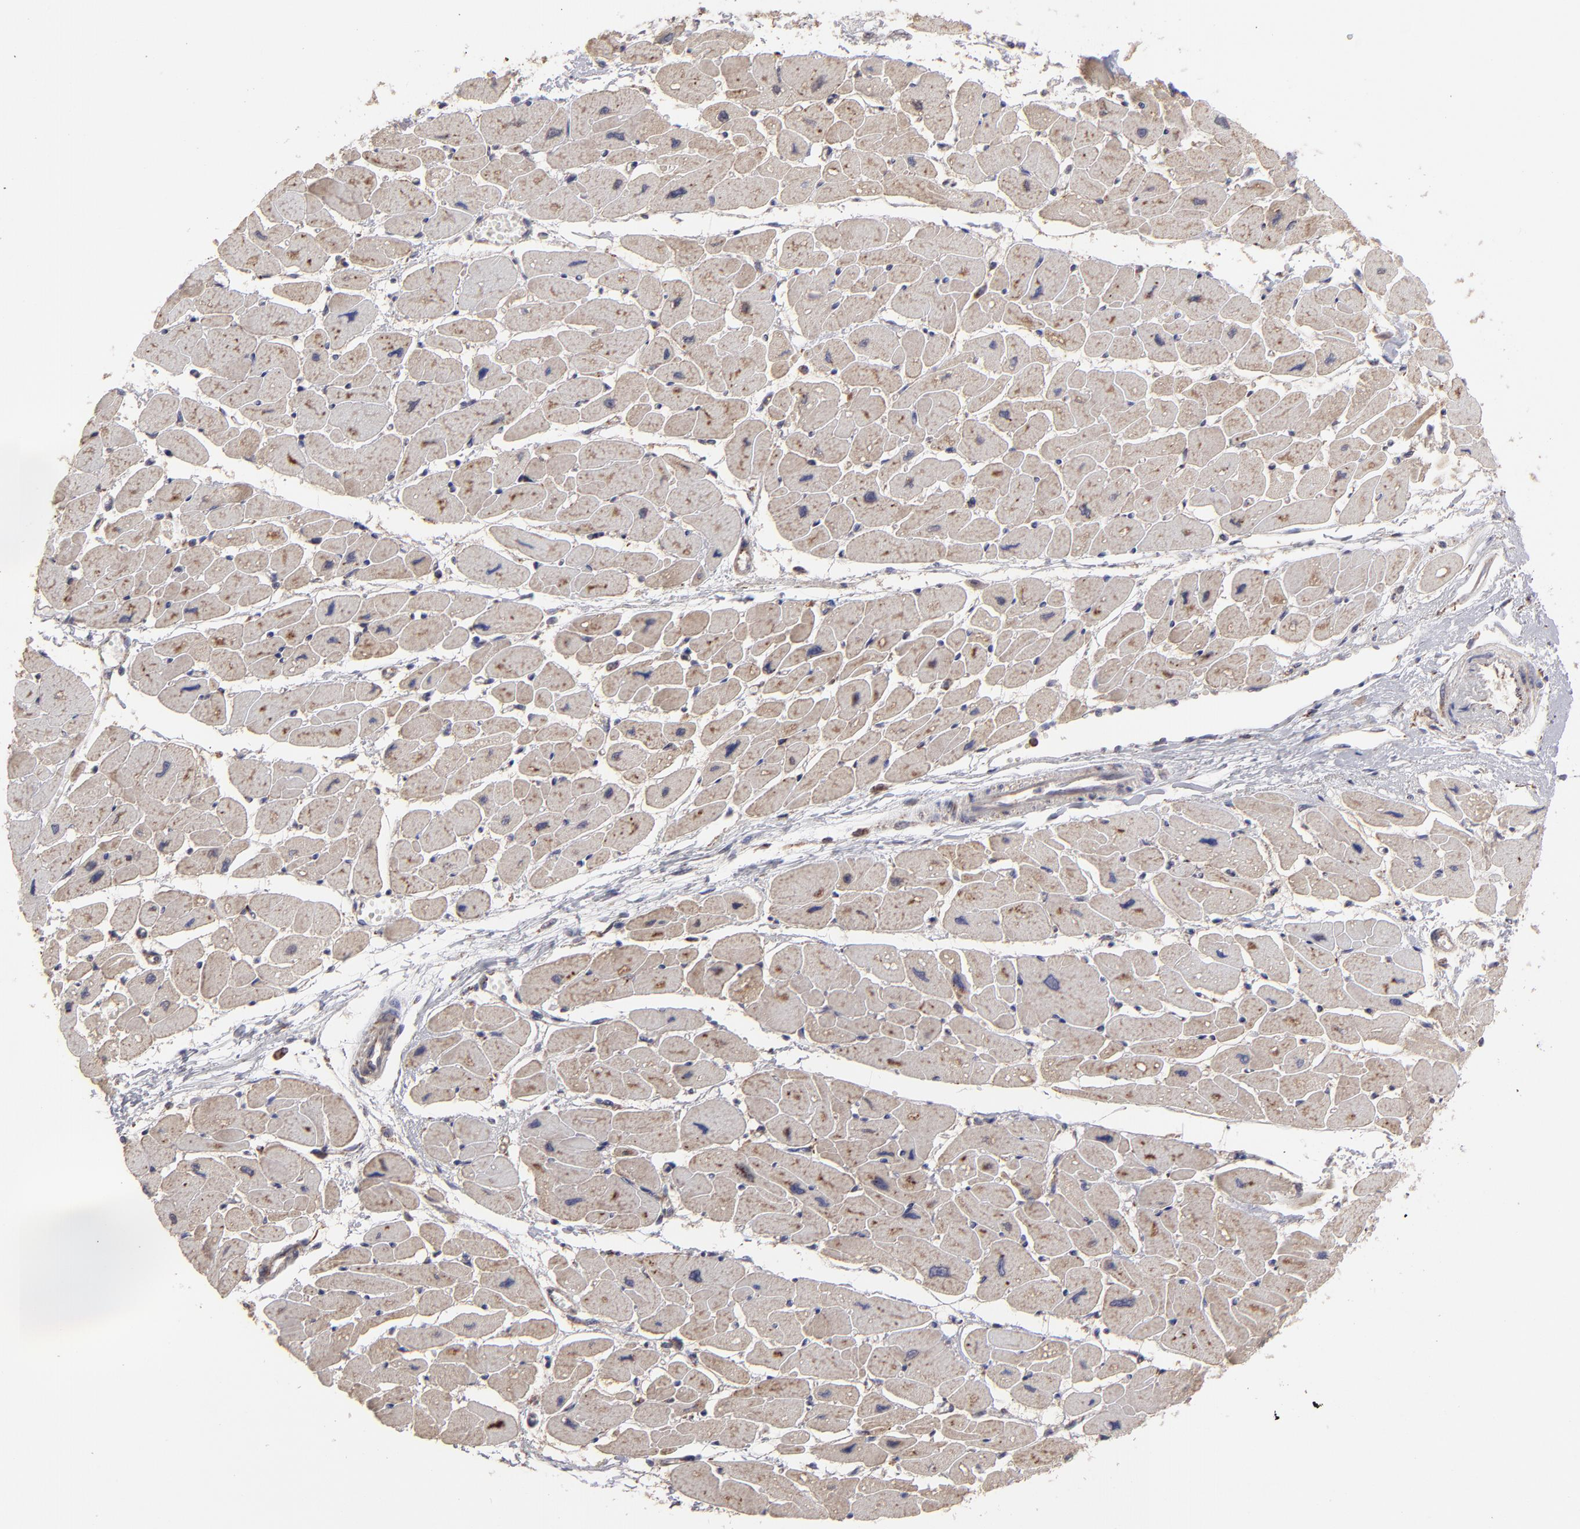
{"staining": {"intensity": "weak", "quantity": ">75%", "location": "cytoplasmic/membranous,nuclear"}, "tissue": "heart muscle", "cell_type": "Cardiomyocytes", "image_type": "normal", "snomed": [{"axis": "morphology", "description": "Normal tissue, NOS"}, {"axis": "topography", "description": "Heart"}], "caption": "An image of human heart muscle stained for a protein exhibits weak cytoplasmic/membranous,nuclear brown staining in cardiomyocytes. (DAB IHC, brown staining for protein, blue staining for nuclei).", "gene": "SLC15A1", "patient": {"sex": "female", "age": 54}}